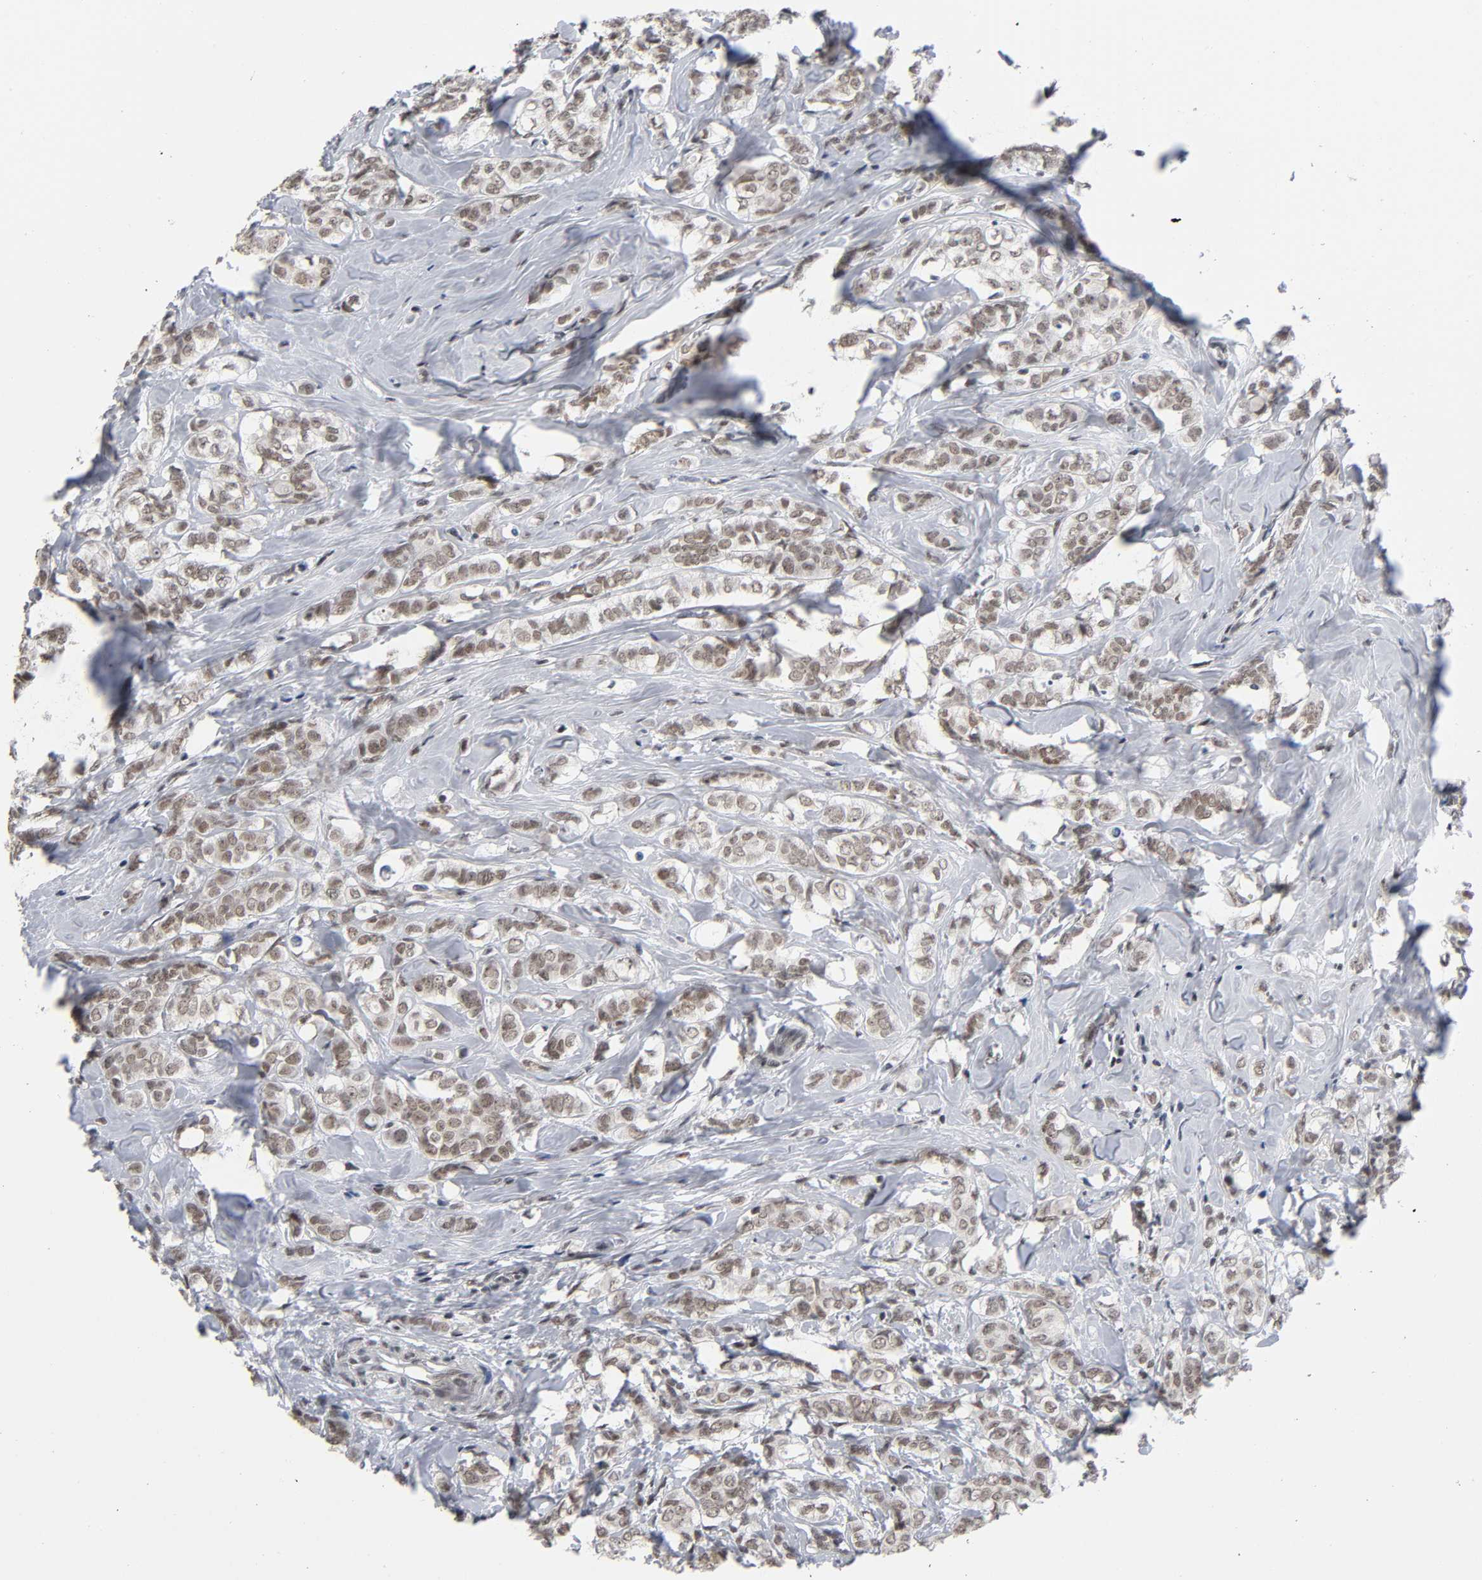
{"staining": {"intensity": "weak", "quantity": ">75%", "location": "cytoplasmic/membranous,nuclear"}, "tissue": "breast cancer", "cell_type": "Tumor cells", "image_type": "cancer", "snomed": [{"axis": "morphology", "description": "Lobular carcinoma"}, {"axis": "topography", "description": "Breast"}], "caption": "The immunohistochemical stain shows weak cytoplasmic/membranous and nuclear staining in tumor cells of breast cancer (lobular carcinoma) tissue.", "gene": "ZNF384", "patient": {"sex": "female", "age": 60}}